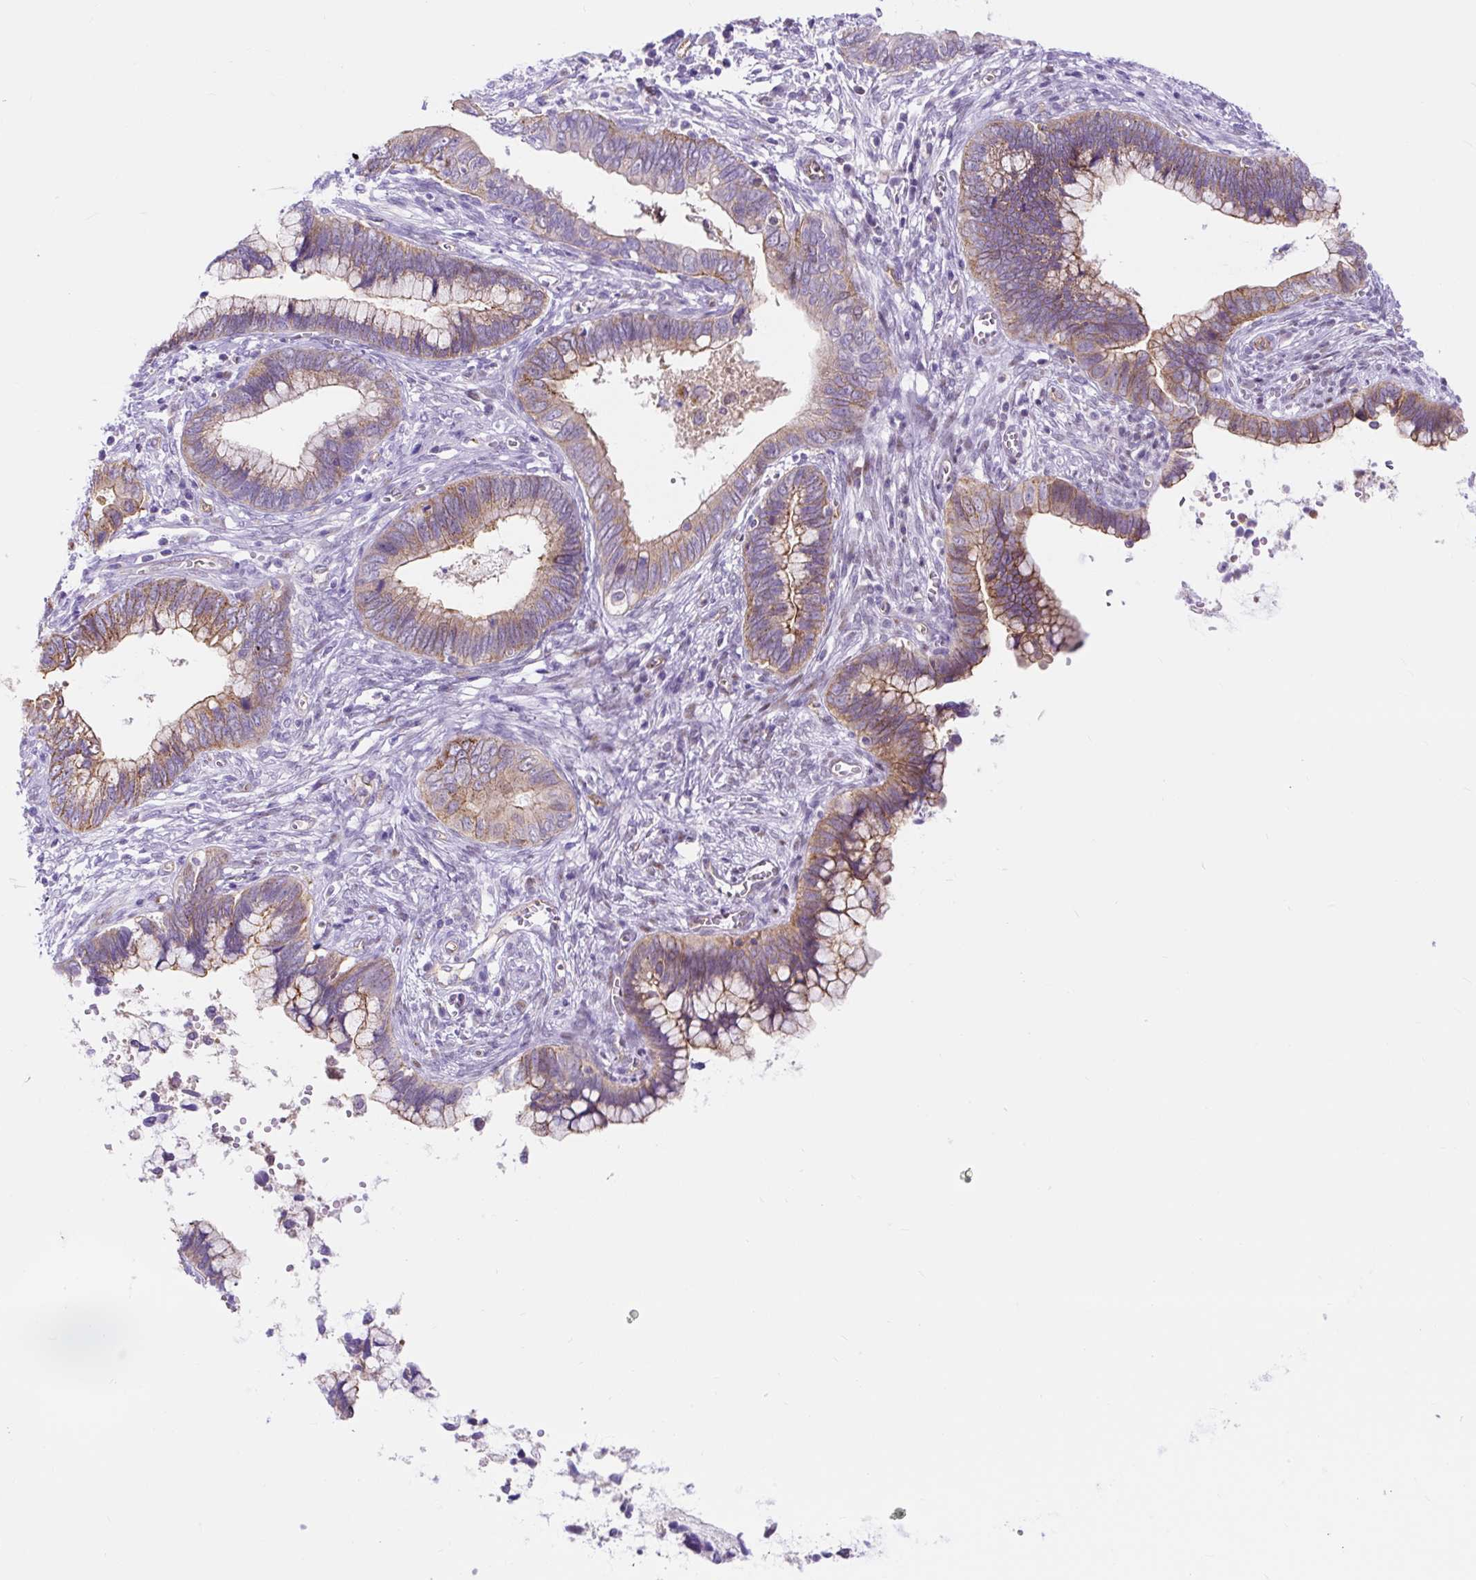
{"staining": {"intensity": "moderate", "quantity": ">75%", "location": "cytoplasmic/membranous"}, "tissue": "cervical cancer", "cell_type": "Tumor cells", "image_type": "cancer", "snomed": [{"axis": "morphology", "description": "Adenocarcinoma, NOS"}, {"axis": "topography", "description": "Cervix"}], "caption": "Approximately >75% of tumor cells in human adenocarcinoma (cervical) reveal moderate cytoplasmic/membranous protein staining as visualized by brown immunohistochemical staining.", "gene": "HIP1R", "patient": {"sex": "female", "age": 44}}